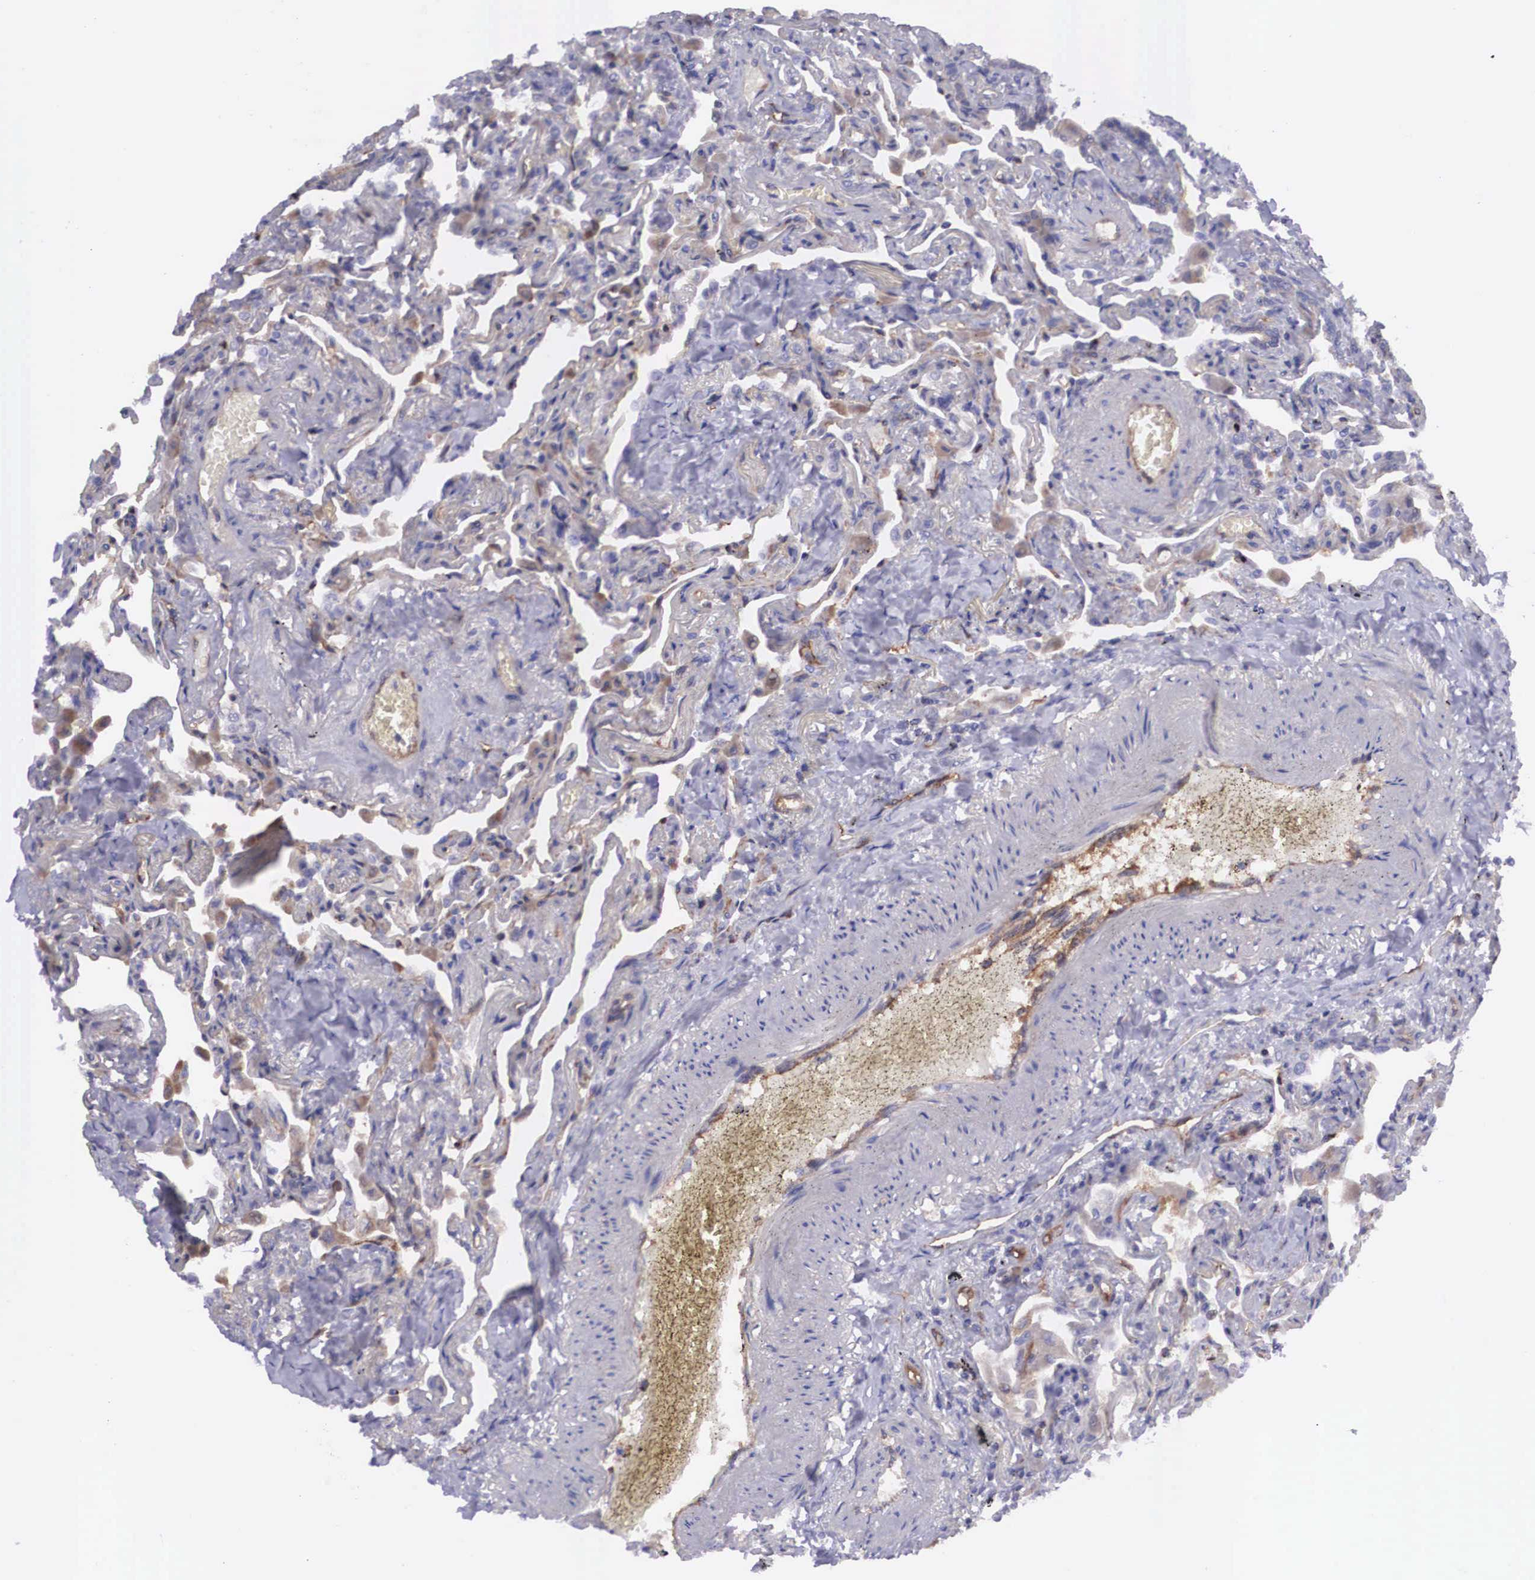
{"staining": {"intensity": "weak", "quantity": "25%-75%", "location": "cytoplasmic/membranous"}, "tissue": "lung", "cell_type": "Alveolar cells", "image_type": "normal", "snomed": [{"axis": "morphology", "description": "Normal tissue, NOS"}, {"axis": "topography", "description": "Lung"}], "caption": "Lung stained with immunohistochemistry (IHC) exhibits weak cytoplasmic/membranous staining in about 25%-75% of alveolar cells.", "gene": "BCAR1", "patient": {"sex": "male", "age": 73}}